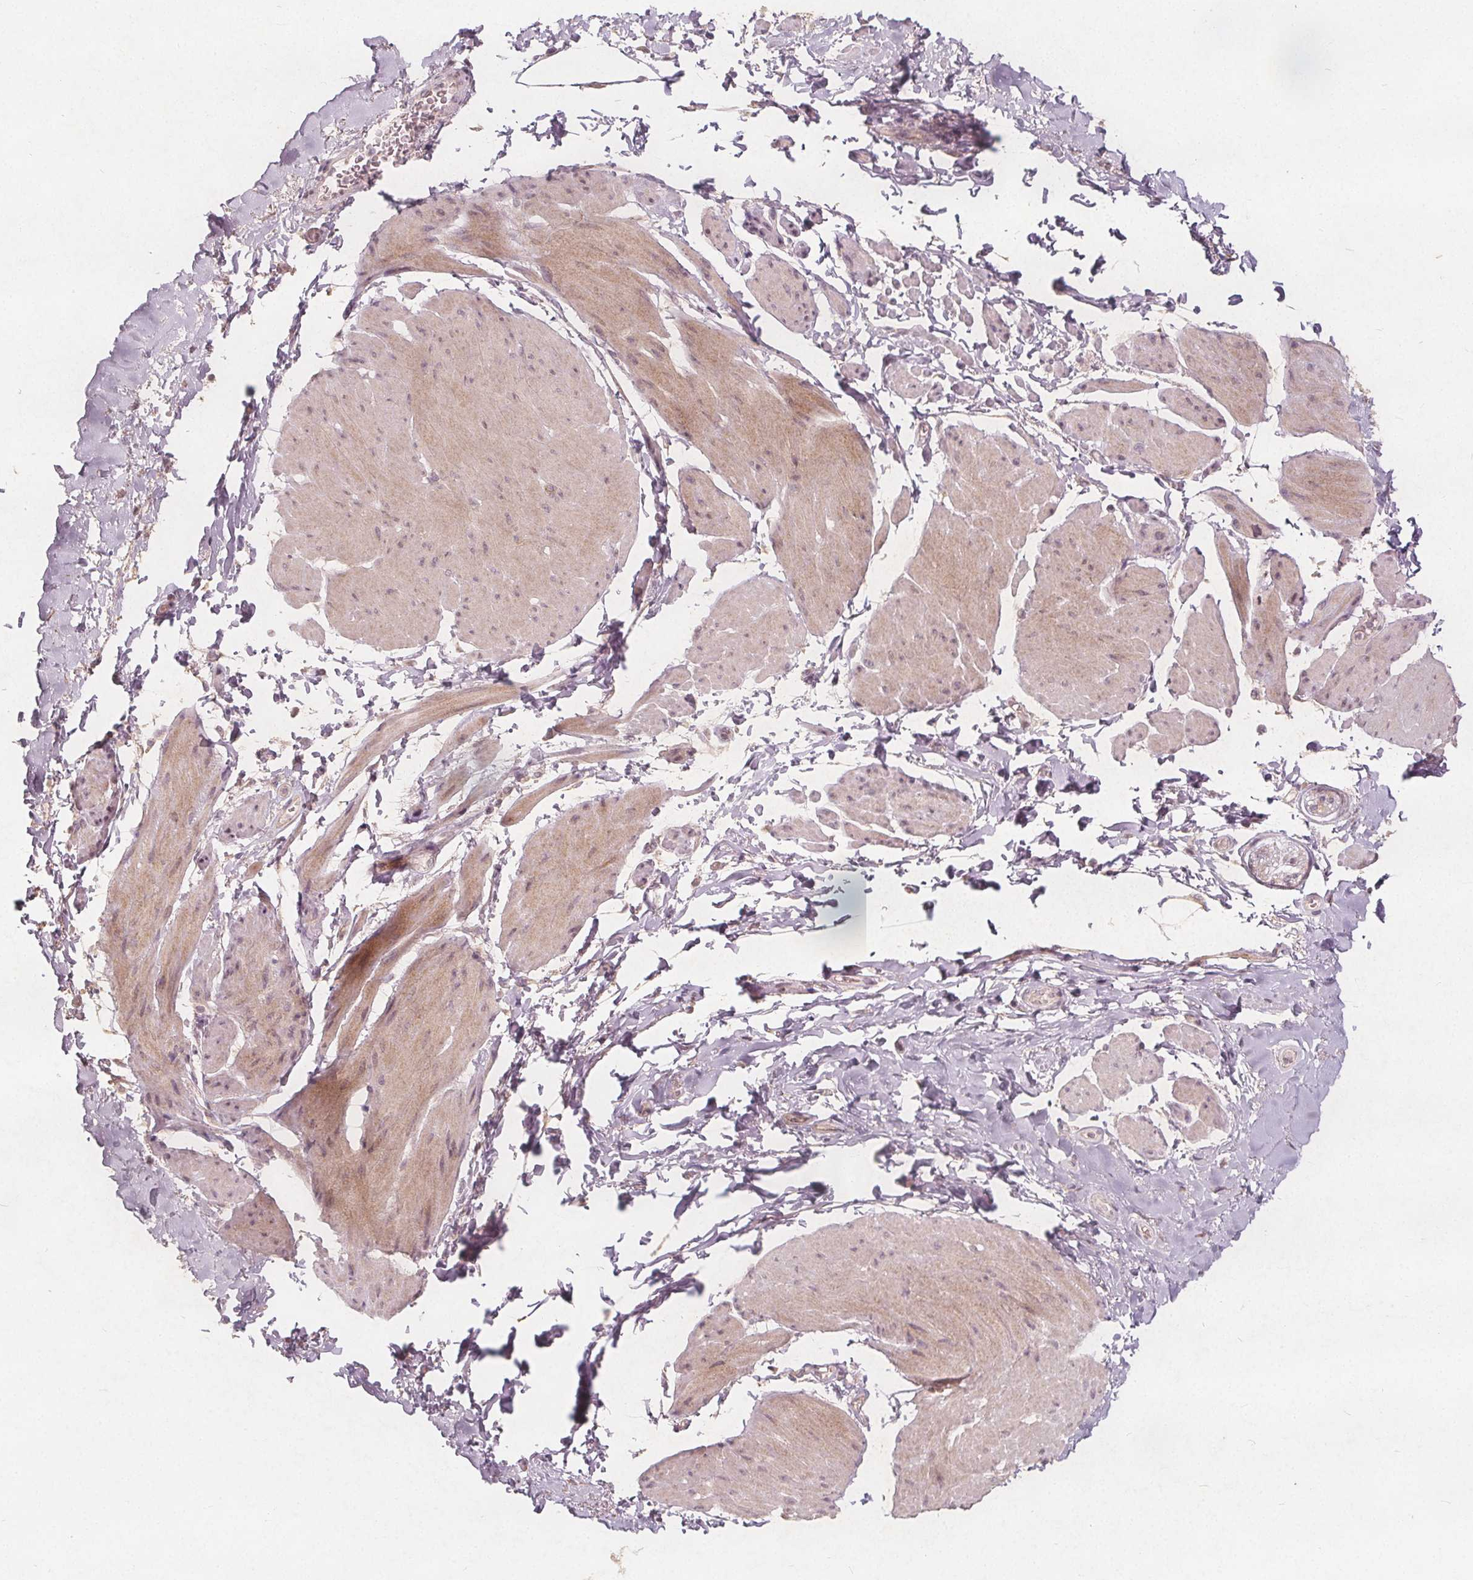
{"staining": {"intensity": "weak", "quantity": ">75%", "location": "cytoplasmic/membranous"}, "tissue": "adipose tissue", "cell_type": "Adipocytes", "image_type": "normal", "snomed": [{"axis": "morphology", "description": "Normal tissue, NOS"}, {"axis": "topography", "description": "Urinary bladder"}, {"axis": "topography", "description": "Peripheral nerve tissue"}], "caption": "This image demonstrates benign adipose tissue stained with IHC to label a protein in brown. The cytoplasmic/membranous of adipocytes show weak positivity for the protein. Nuclei are counter-stained blue.", "gene": "PTPRT", "patient": {"sex": "female", "age": 60}}